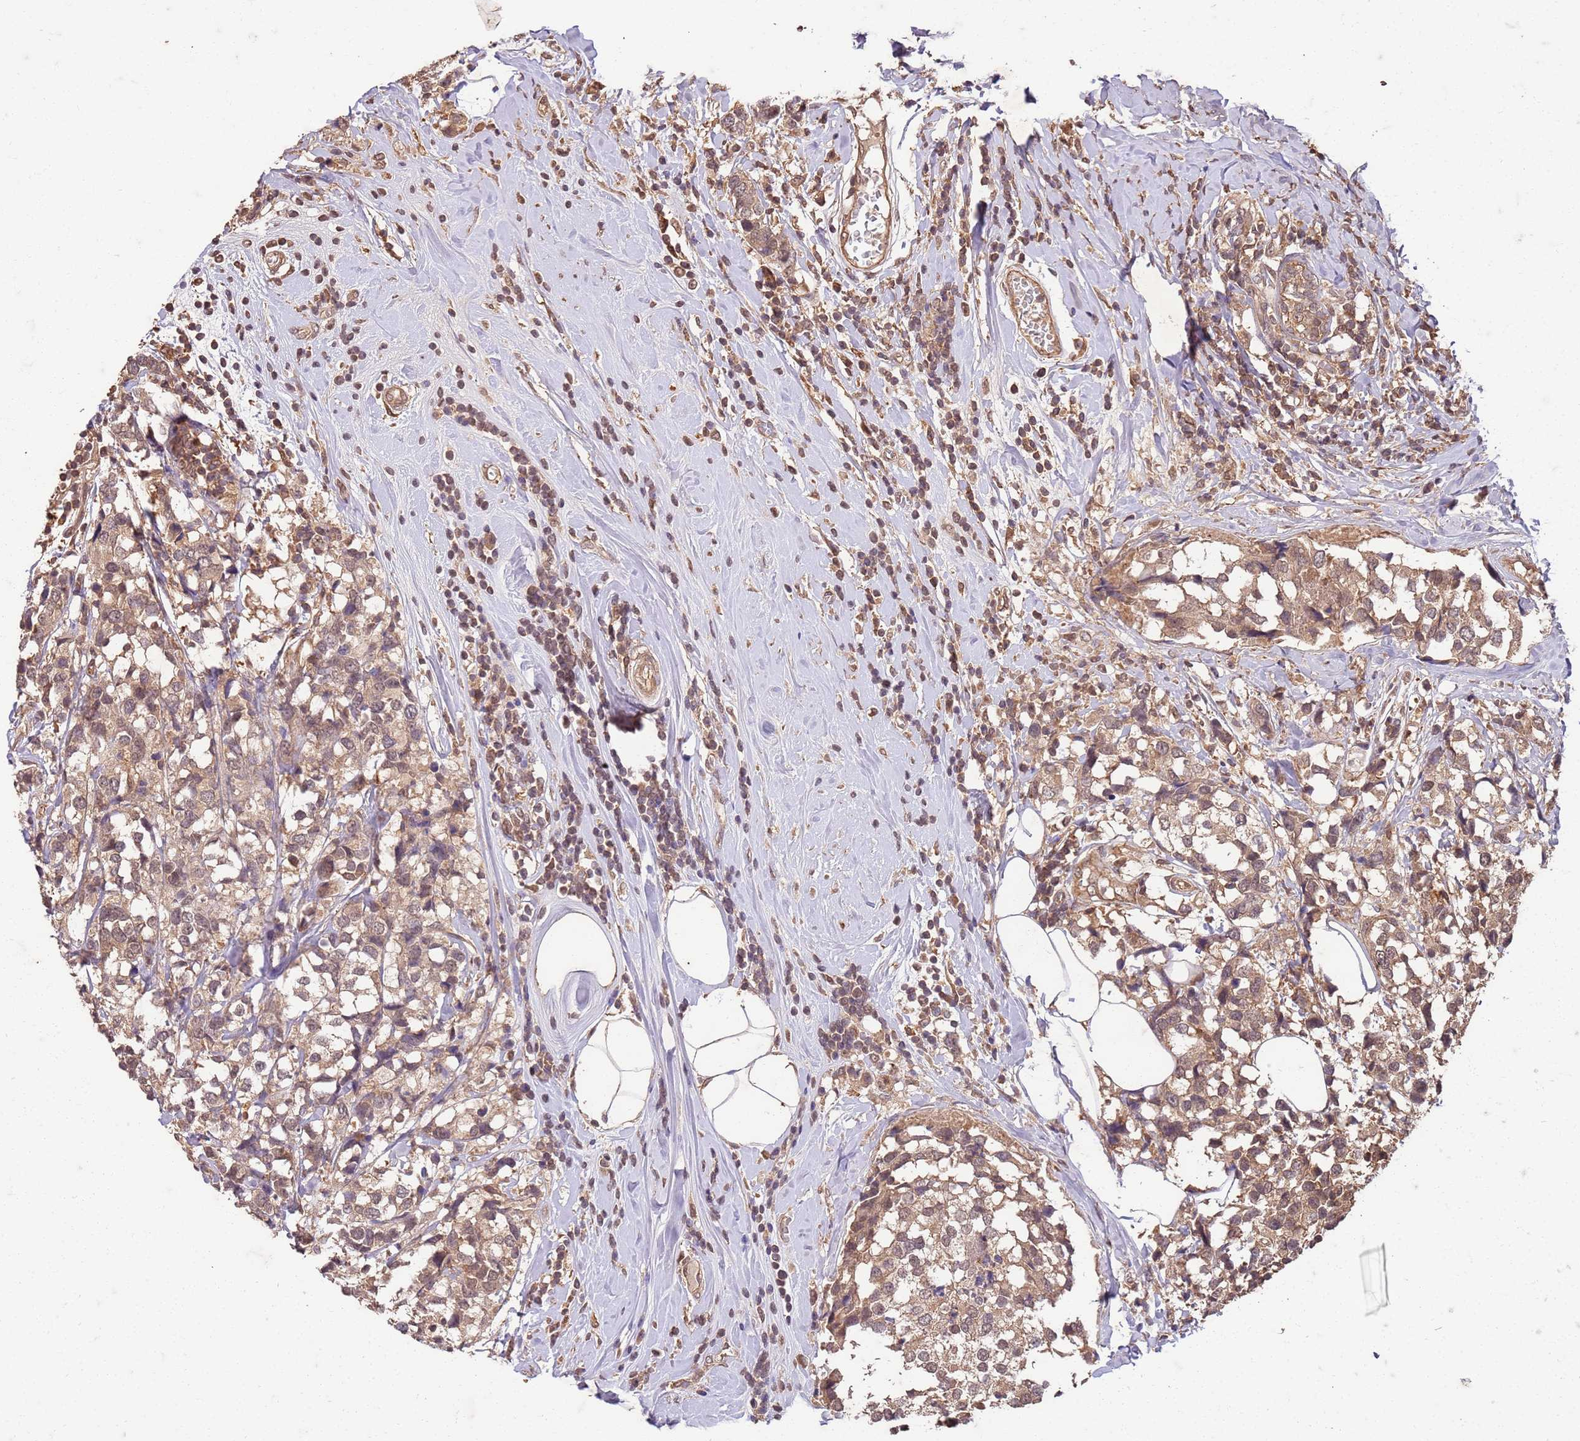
{"staining": {"intensity": "moderate", "quantity": ">75%", "location": "cytoplasmic/membranous,nuclear"}, "tissue": "breast cancer", "cell_type": "Tumor cells", "image_type": "cancer", "snomed": [{"axis": "morphology", "description": "Lobular carcinoma"}, {"axis": "topography", "description": "Breast"}], "caption": "Lobular carcinoma (breast) stained for a protein (brown) displays moderate cytoplasmic/membranous and nuclear positive staining in about >75% of tumor cells.", "gene": "UBE3A", "patient": {"sex": "female", "age": 59}}